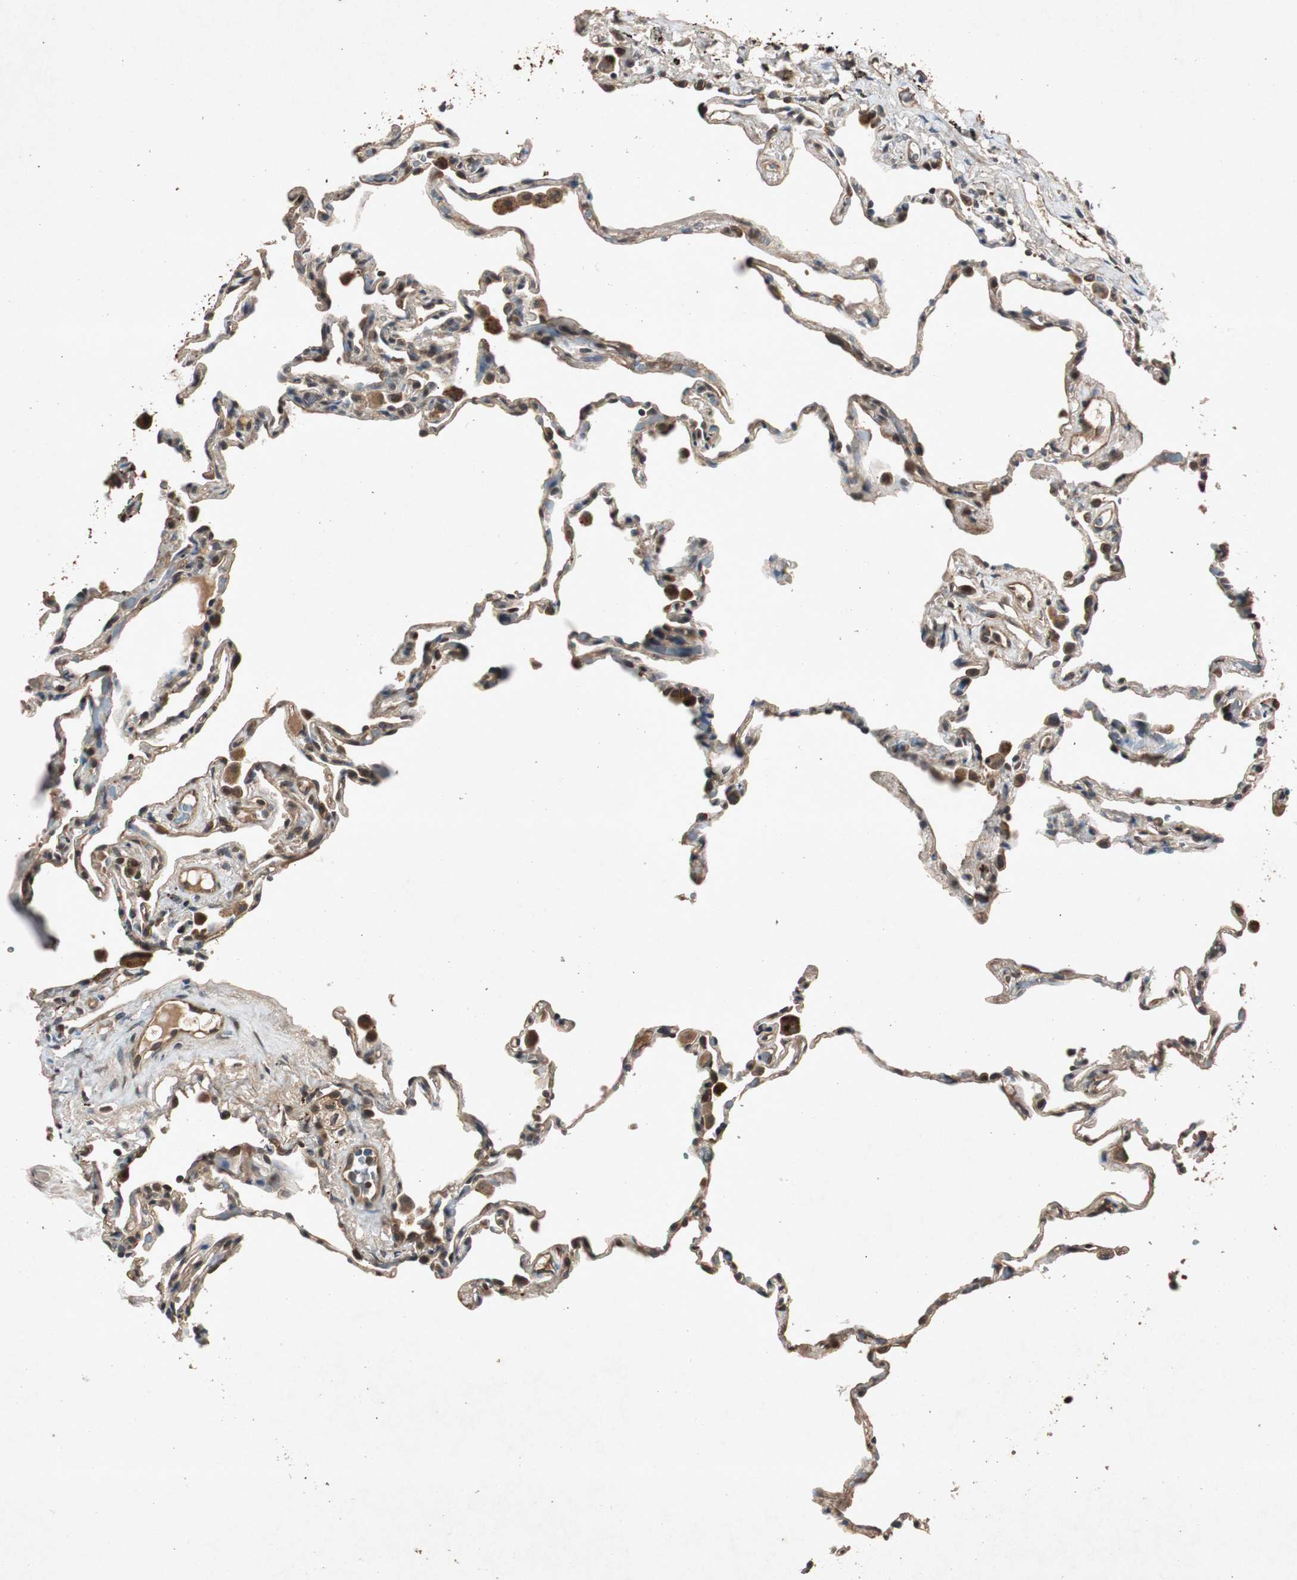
{"staining": {"intensity": "moderate", "quantity": "25%-75%", "location": "cytoplasmic/membranous,nuclear"}, "tissue": "lung", "cell_type": "Alveolar cells", "image_type": "normal", "snomed": [{"axis": "morphology", "description": "Normal tissue, NOS"}, {"axis": "topography", "description": "Lung"}], "caption": "A medium amount of moderate cytoplasmic/membranous,nuclear positivity is present in approximately 25%-75% of alveolar cells in benign lung. (DAB (3,3'-diaminobenzidine) IHC, brown staining for protein, blue staining for nuclei).", "gene": "SLIT2", "patient": {"sex": "male", "age": 59}}